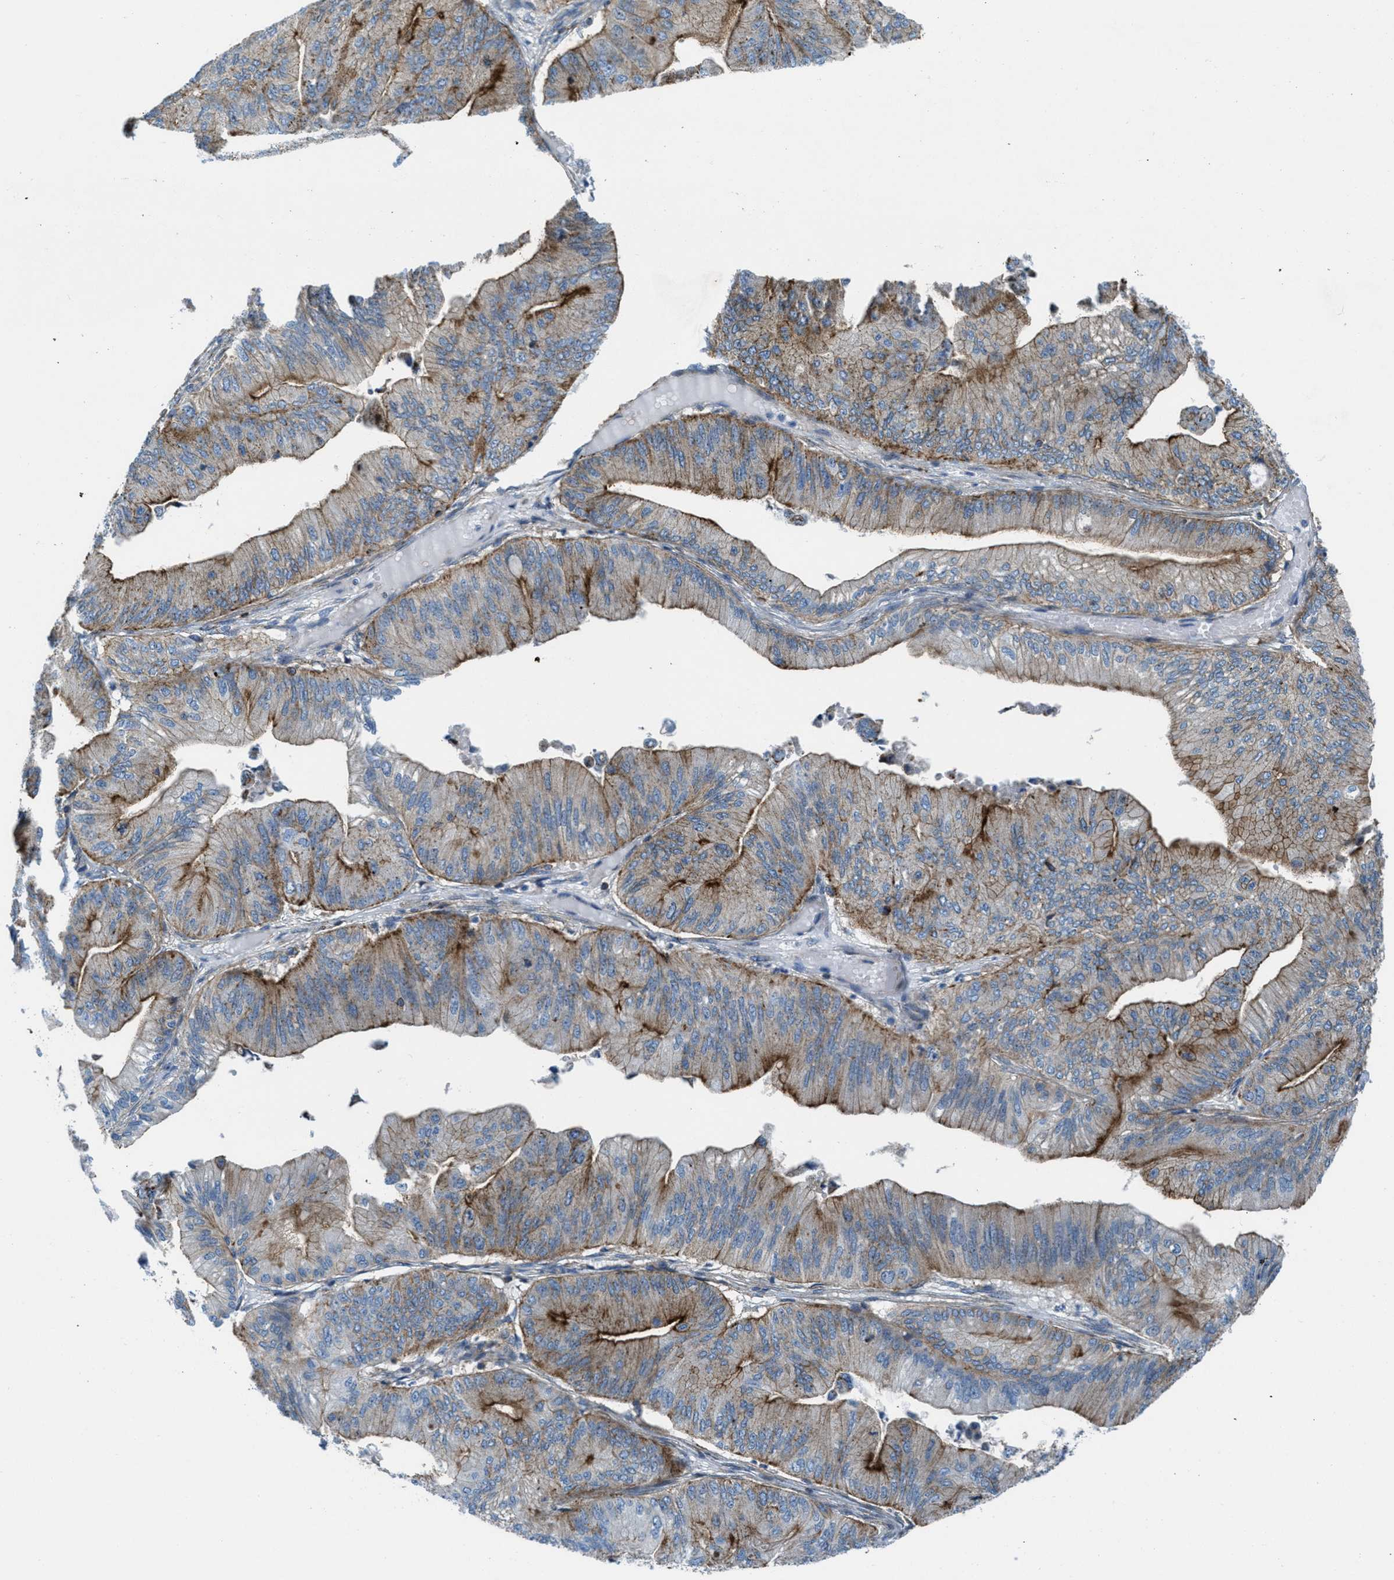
{"staining": {"intensity": "moderate", "quantity": ">75%", "location": "cytoplasmic/membranous"}, "tissue": "ovarian cancer", "cell_type": "Tumor cells", "image_type": "cancer", "snomed": [{"axis": "morphology", "description": "Cystadenocarcinoma, mucinous, NOS"}, {"axis": "topography", "description": "Ovary"}], "caption": "The photomicrograph shows staining of ovarian cancer (mucinous cystadenocarcinoma), revealing moderate cytoplasmic/membranous protein positivity (brown color) within tumor cells.", "gene": "MFSD13A", "patient": {"sex": "female", "age": 61}}